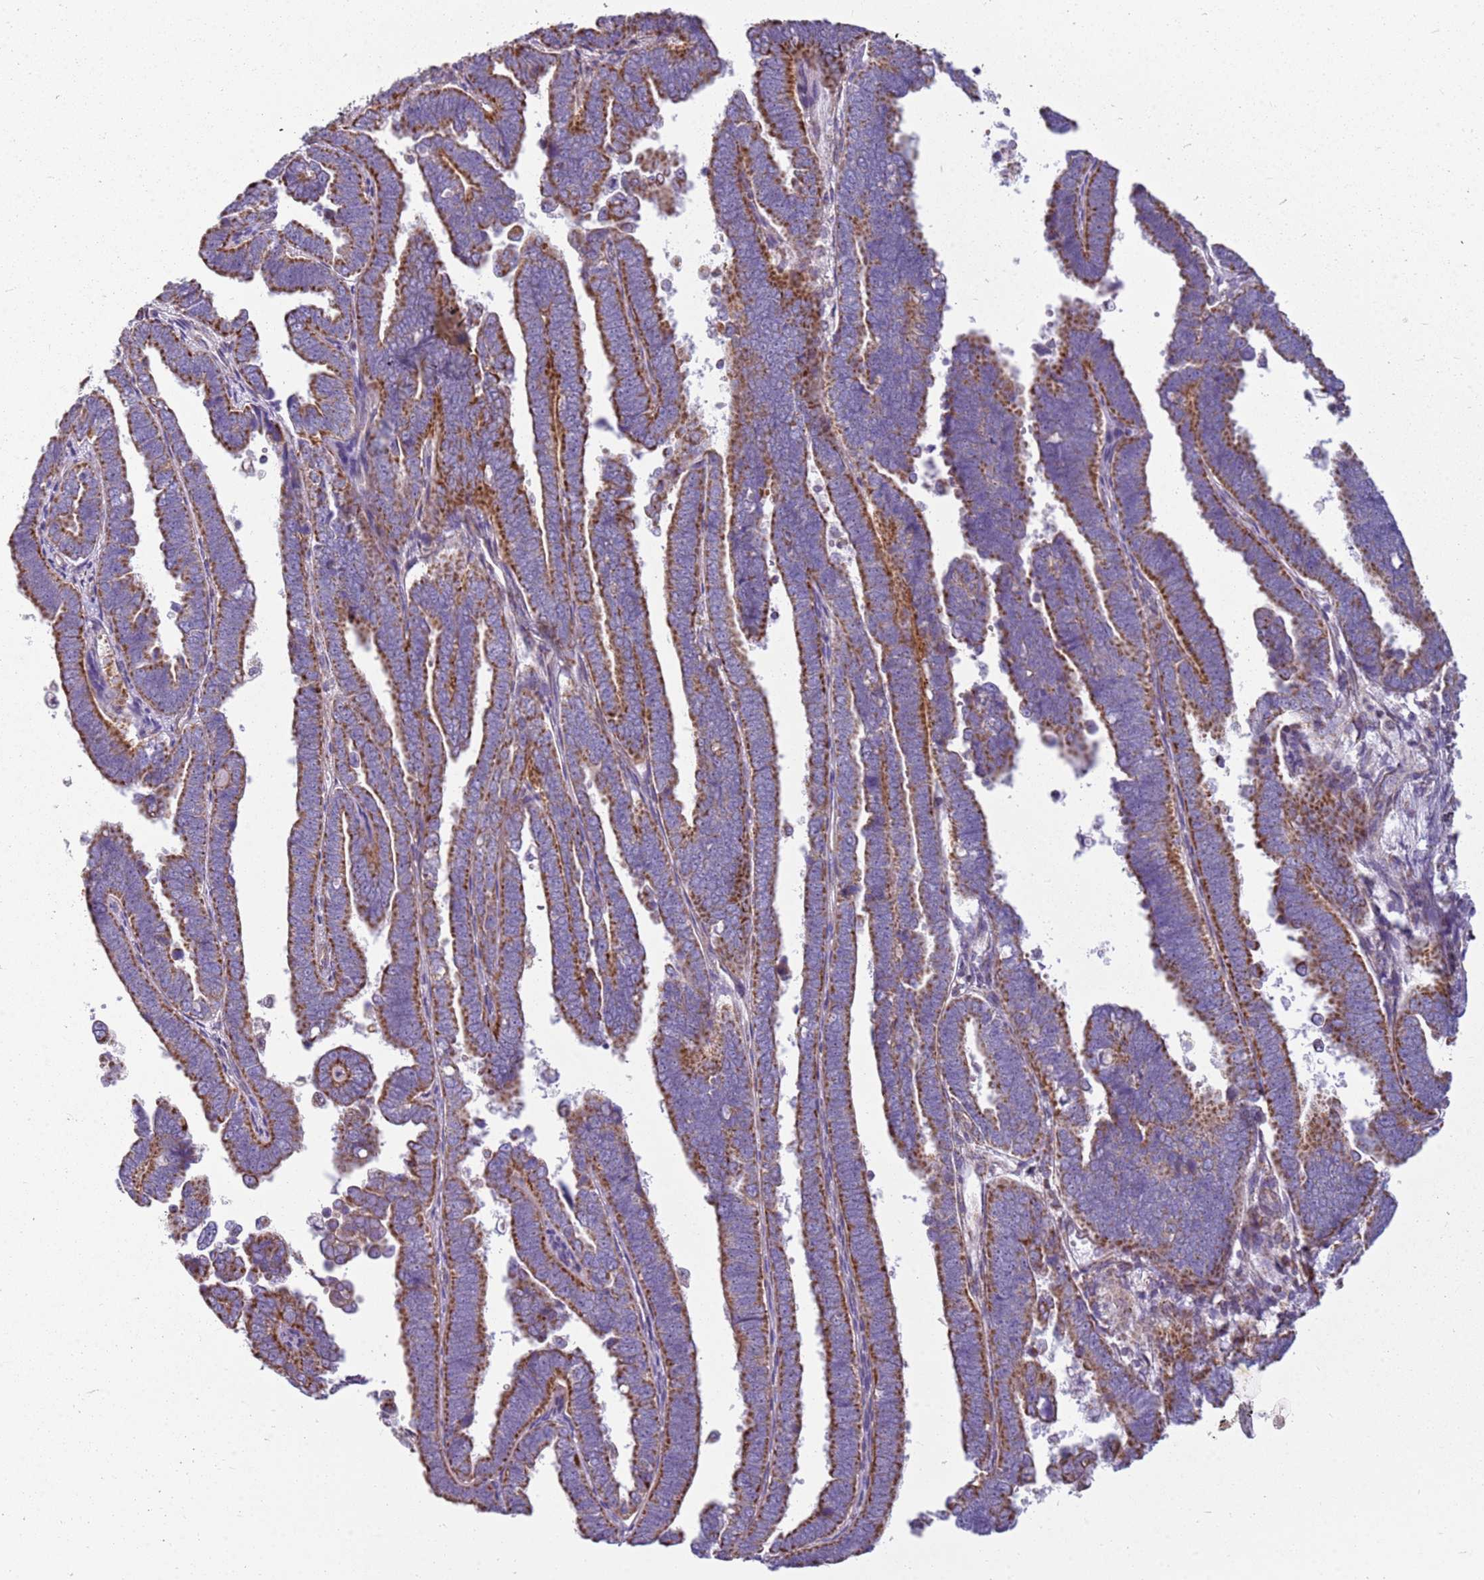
{"staining": {"intensity": "moderate", "quantity": ">75%", "location": "cytoplasmic/membranous"}, "tissue": "endometrial cancer", "cell_type": "Tumor cells", "image_type": "cancer", "snomed": [{"axis": "morphology", "description": "Adenocarcinoma, NOS"}, {"axis": "topography", "description": "Endometrium"}], "caption": "A photomicrograph of human adenocarcinoma (endometrial) stained for a protein demonstrates moderate cytoplasmic/membranous brown staining in tumor cells. The staining was performed using DAB (3,3'-diaminobenzidine), with brown indicating positive protein expression. Nuclei are stained blue with hematoxylin.", "gene": "TMEM200C", "patient": {"sex": "female", "age": 75}}